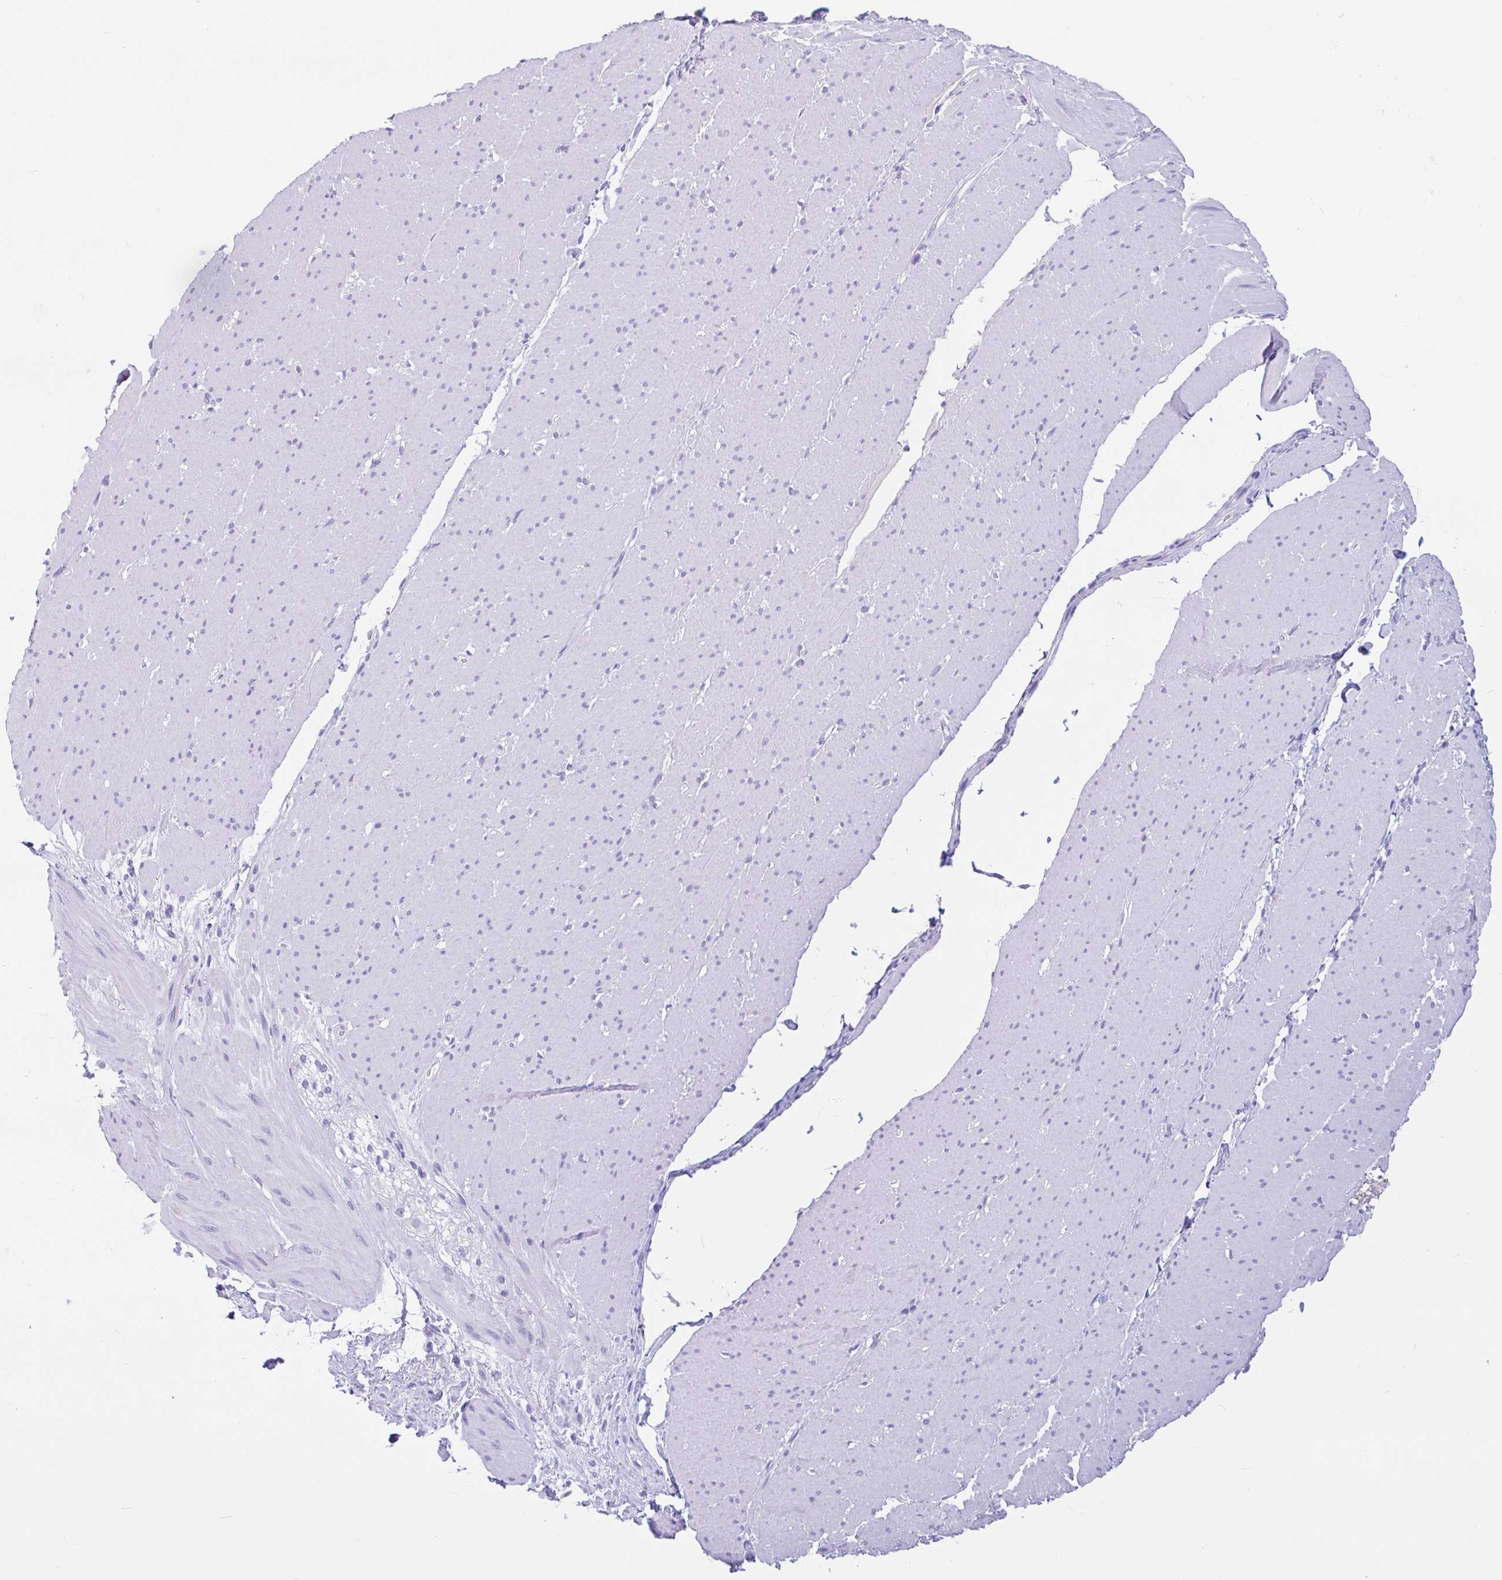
{"staining": {"intensity": "negative", "quantity": "none", "location": "none"}, "tissue": "smooth muscle", "cell_type": "Smooth muscle cells", "image_type": "normal", "snomed": [{"axis": "morphology", "description": "Normal tissue, NOS"}, {"axis": "topography", "description": "Smooth muscle"}, {"axis": "topography", "description": "Rectum"}], "caption": "Immunohistochemistry micrograph of unremarkable human smooth muscle stained for a protein (brown), which demonstrates no staining in smooth muscle cells.", "gene": "ZNF319", "patient": {"sex": "male", "age": 53}}